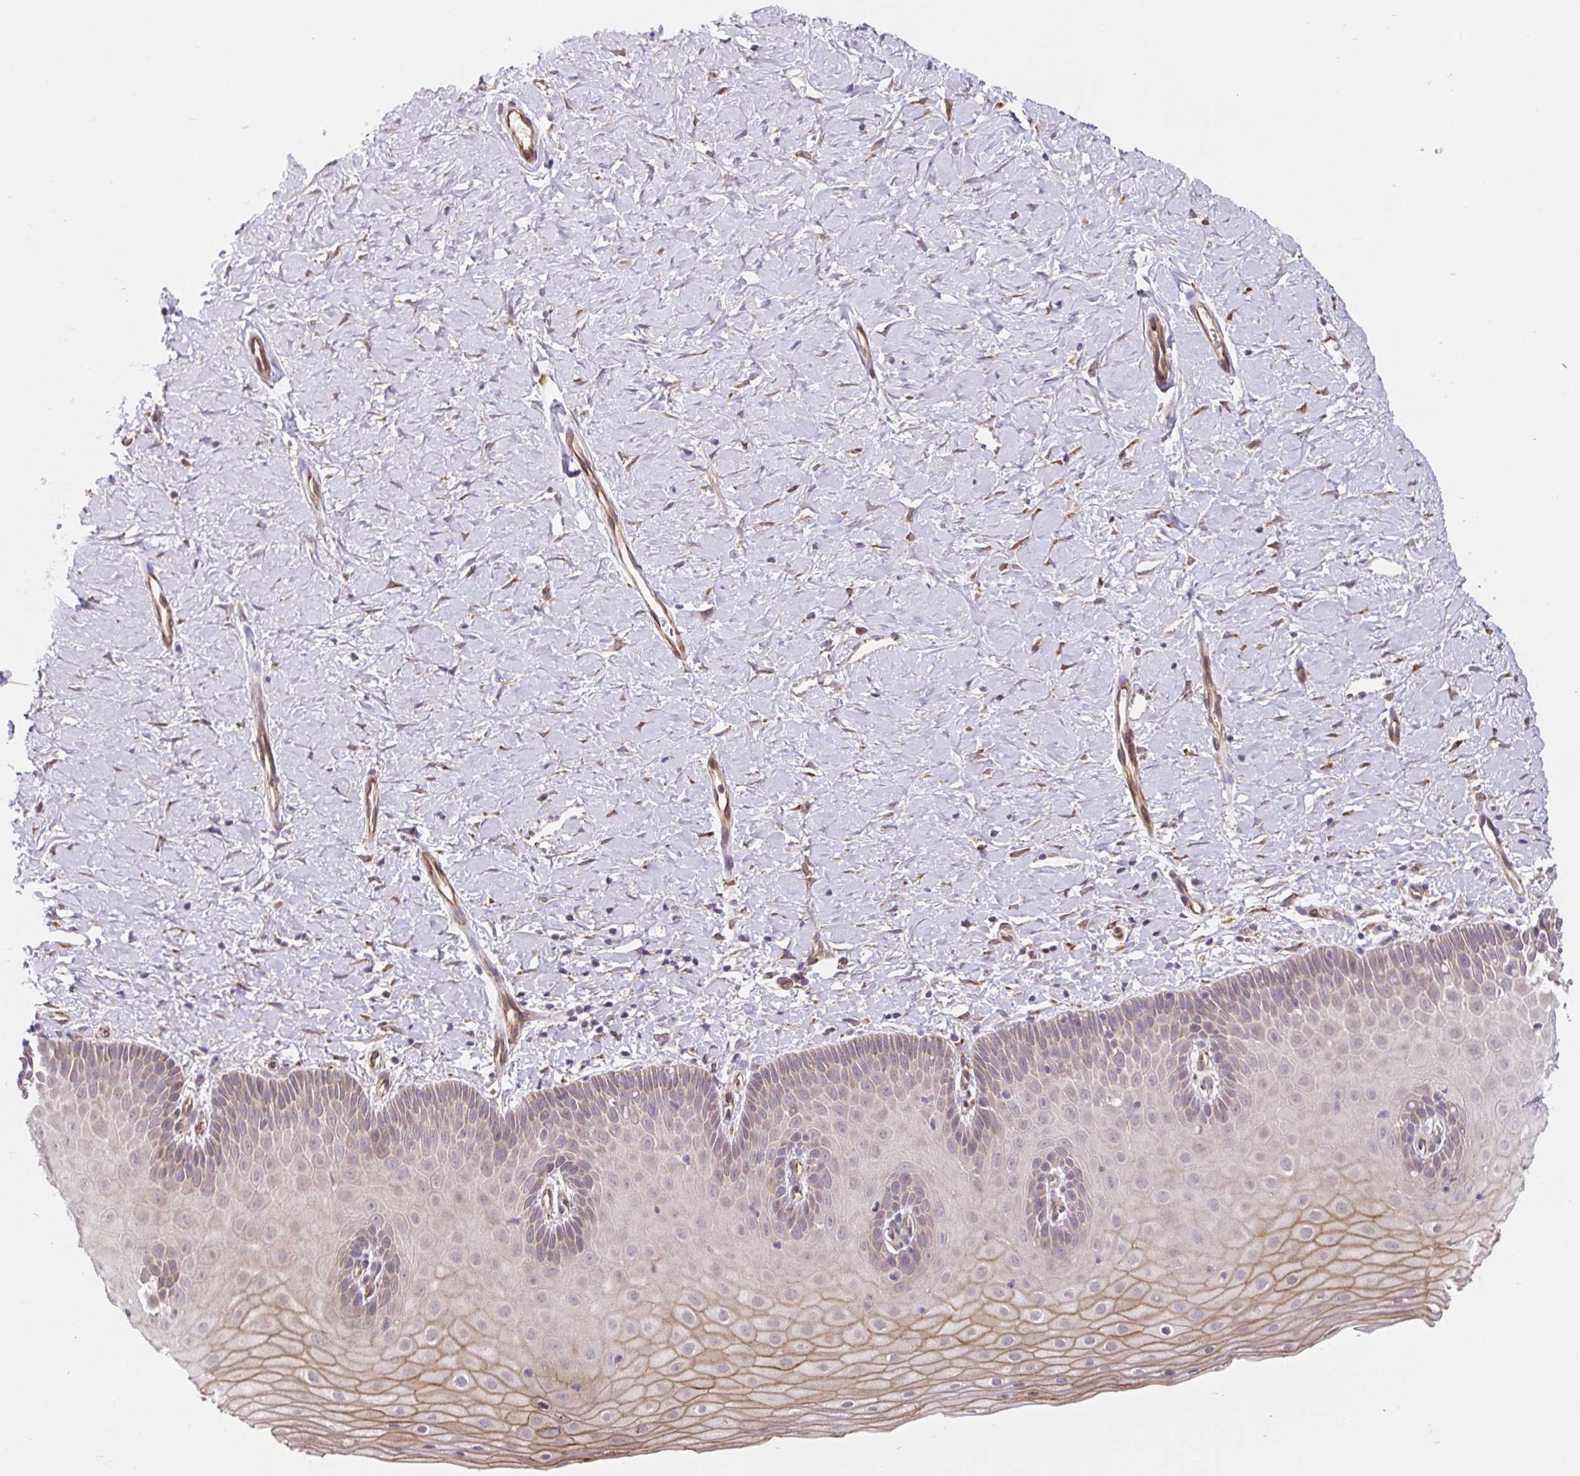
{"staining": {"intensity": "moderate", "quantity": ">75%", "location": "cytoplasmic/membranous,nuclear"}, "tissue": "cervix", "cell_type": "Glandular cells", "image_type": "normal", "snomed": [{"axis": "morphology", "description": "Normal tissue, NOS"}, {"axis": "topography", "description": "Cervix"}], "caption": "Cervix stained for a protein displays moderate cytoplasmic/membranous,nuclear positivity in glandular cells. The protein is shown in brown color, while the nuclei are stained blue.", "gene": "LYPD5", "patient": {"sex": "female", "age": 37}}